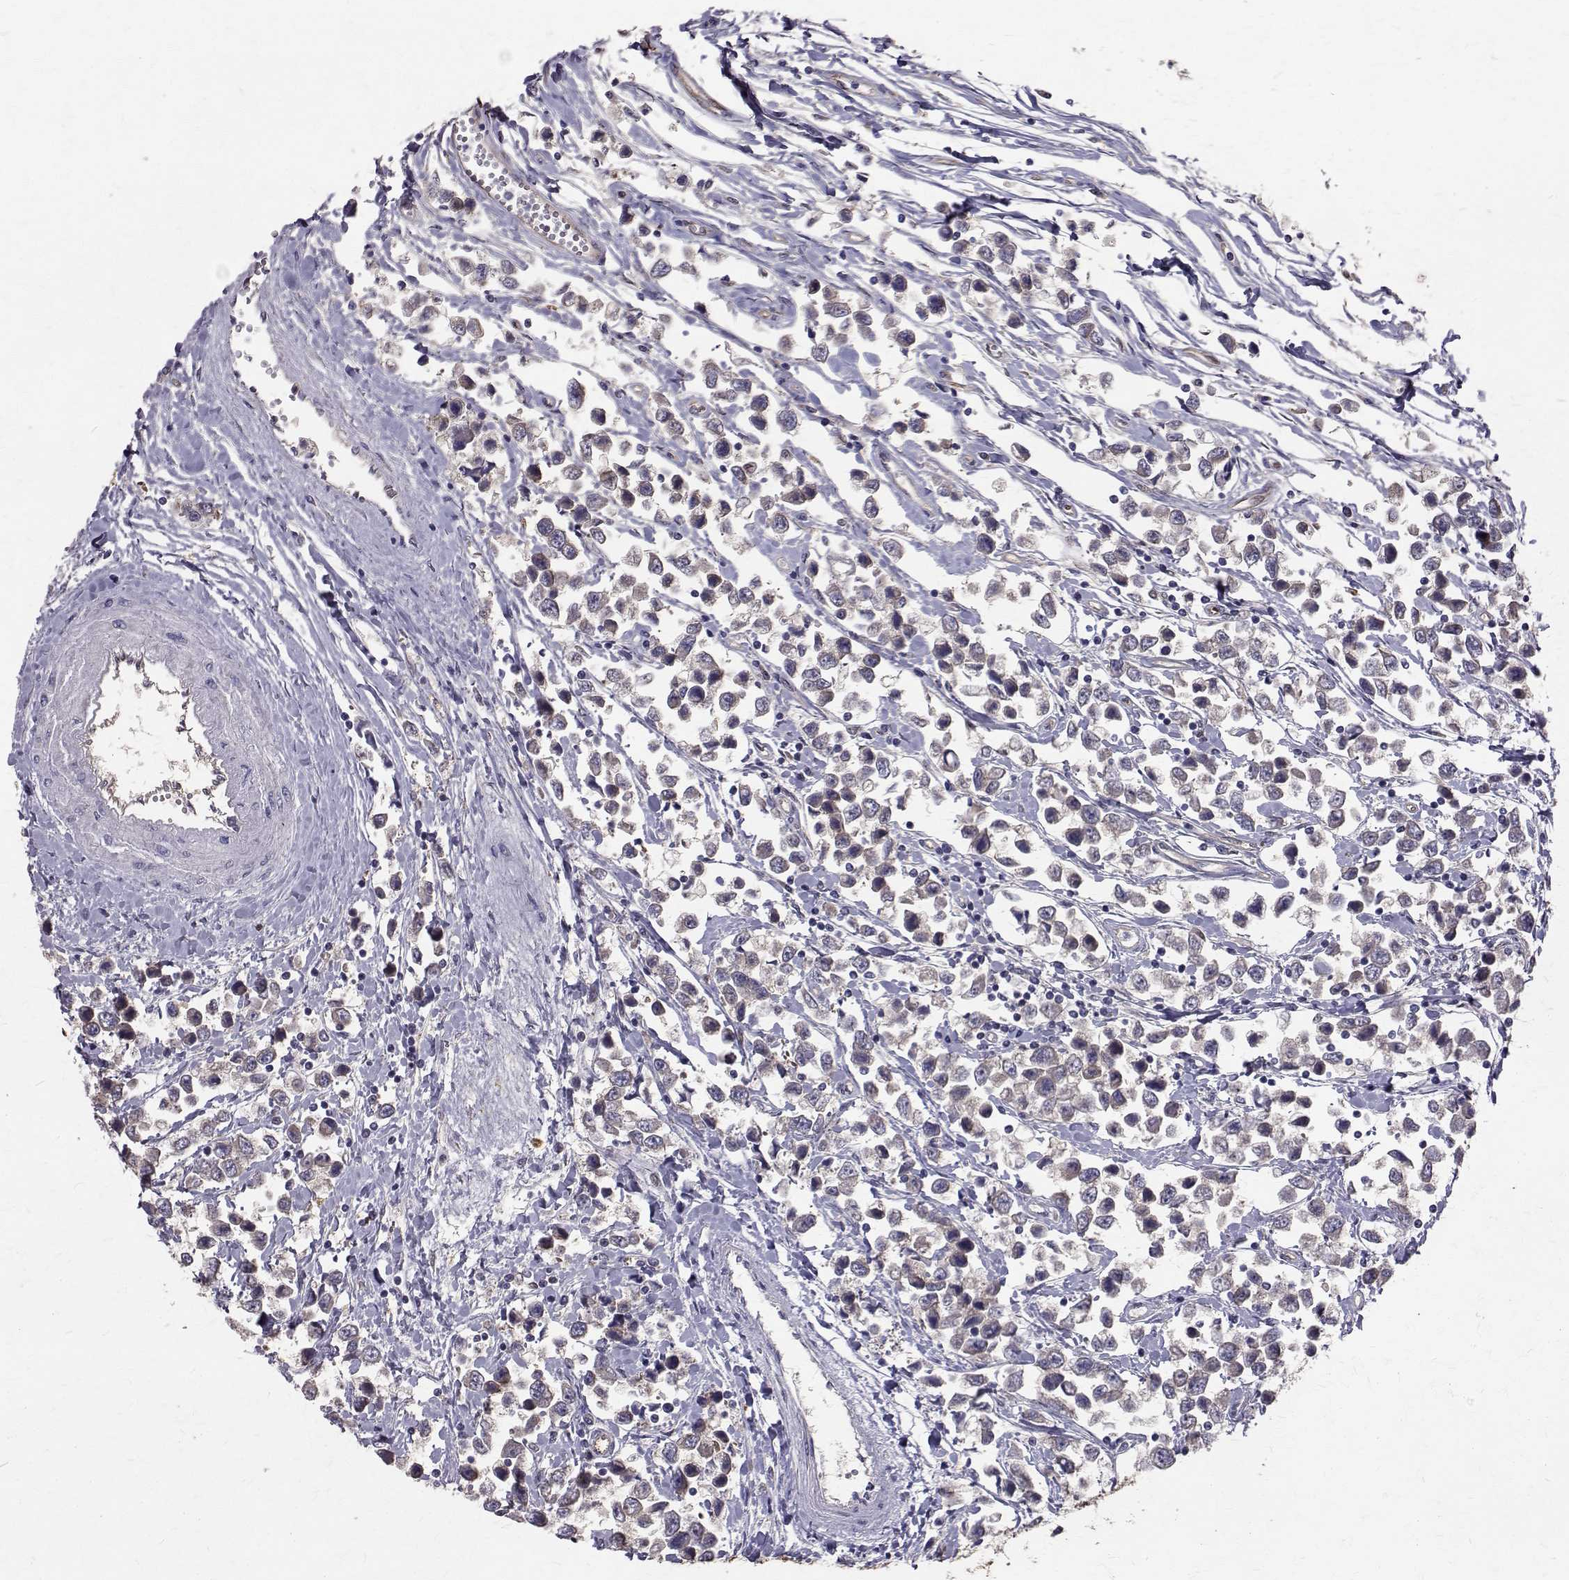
{"staining": {"intensity": "negative", "quantity": "none", "location": "none"}, "tissue": "testis cancer", "cell_type": "Tumor cells", "image_type": "cancer", "snomed": [{"axis": "morphology", "description": "Seminoma, NOS"}, {"axis": "topography", "description": "Testis"}], "caption": "DAB immunohistochemical staining of human testis cancer displays no significant staining in tumor cells.", "gene": "FARSB", "patient": {"sex": "male", "age": 34}}